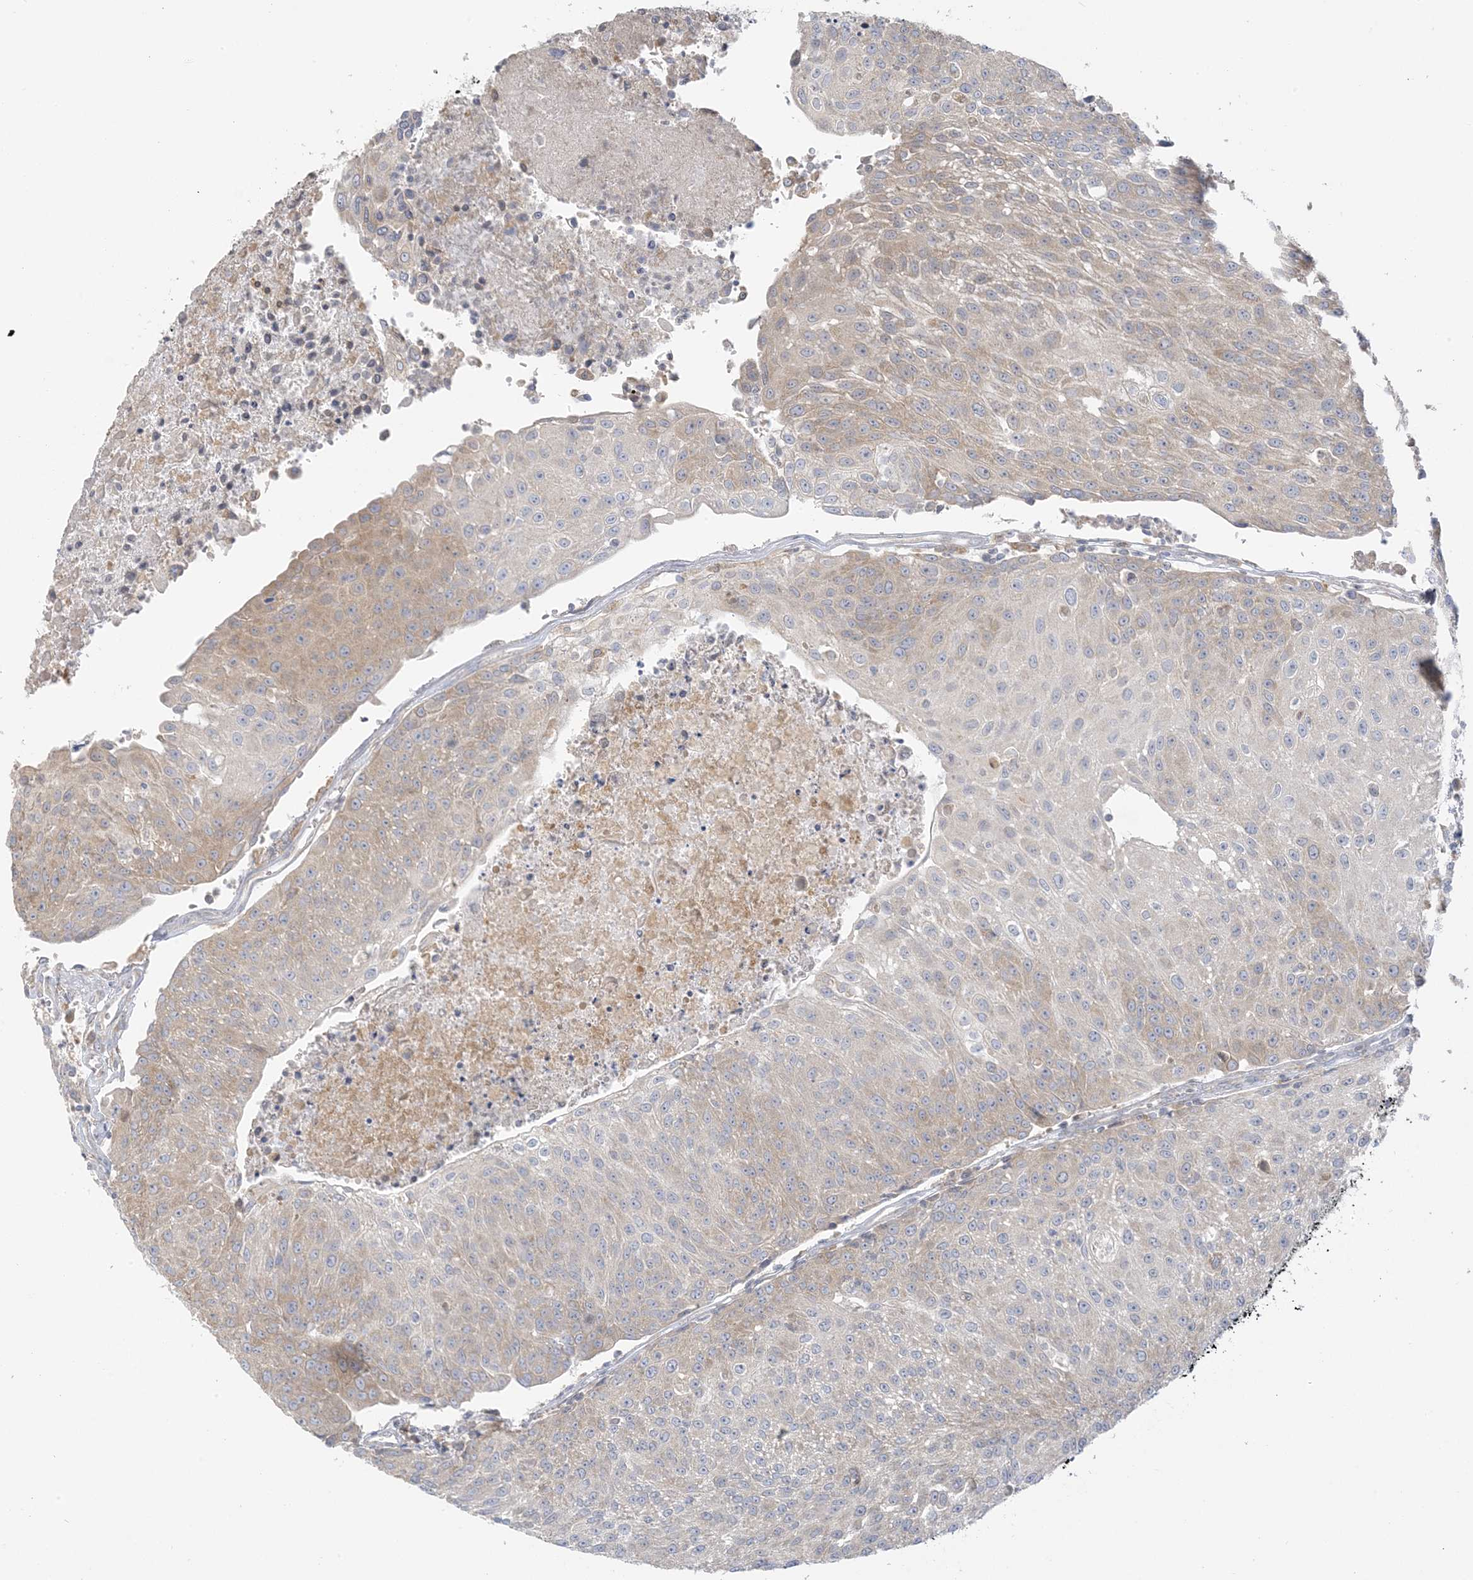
{"staining": {"intensity": "weak", "quantity": "25%-75%", "location": "cytoplasmic/membranous"}, "tissue": "urothelial cancer", "cell_type": "Tumor cells", "image_type": "cancer", "snomed": [{"axis": "morphology", "description": "Urothelial carcinoma, High grade"}, {"axis": "topography", "description": "Urinary bladder"}], "caption": "Weak cytoplasmic/membranous staining is identified in about 25%-75% of tumor cells in high-grade urothelial carcinoma.", "gene": "EEFSEC", "patient": {"sex": "female", "age": 85}}